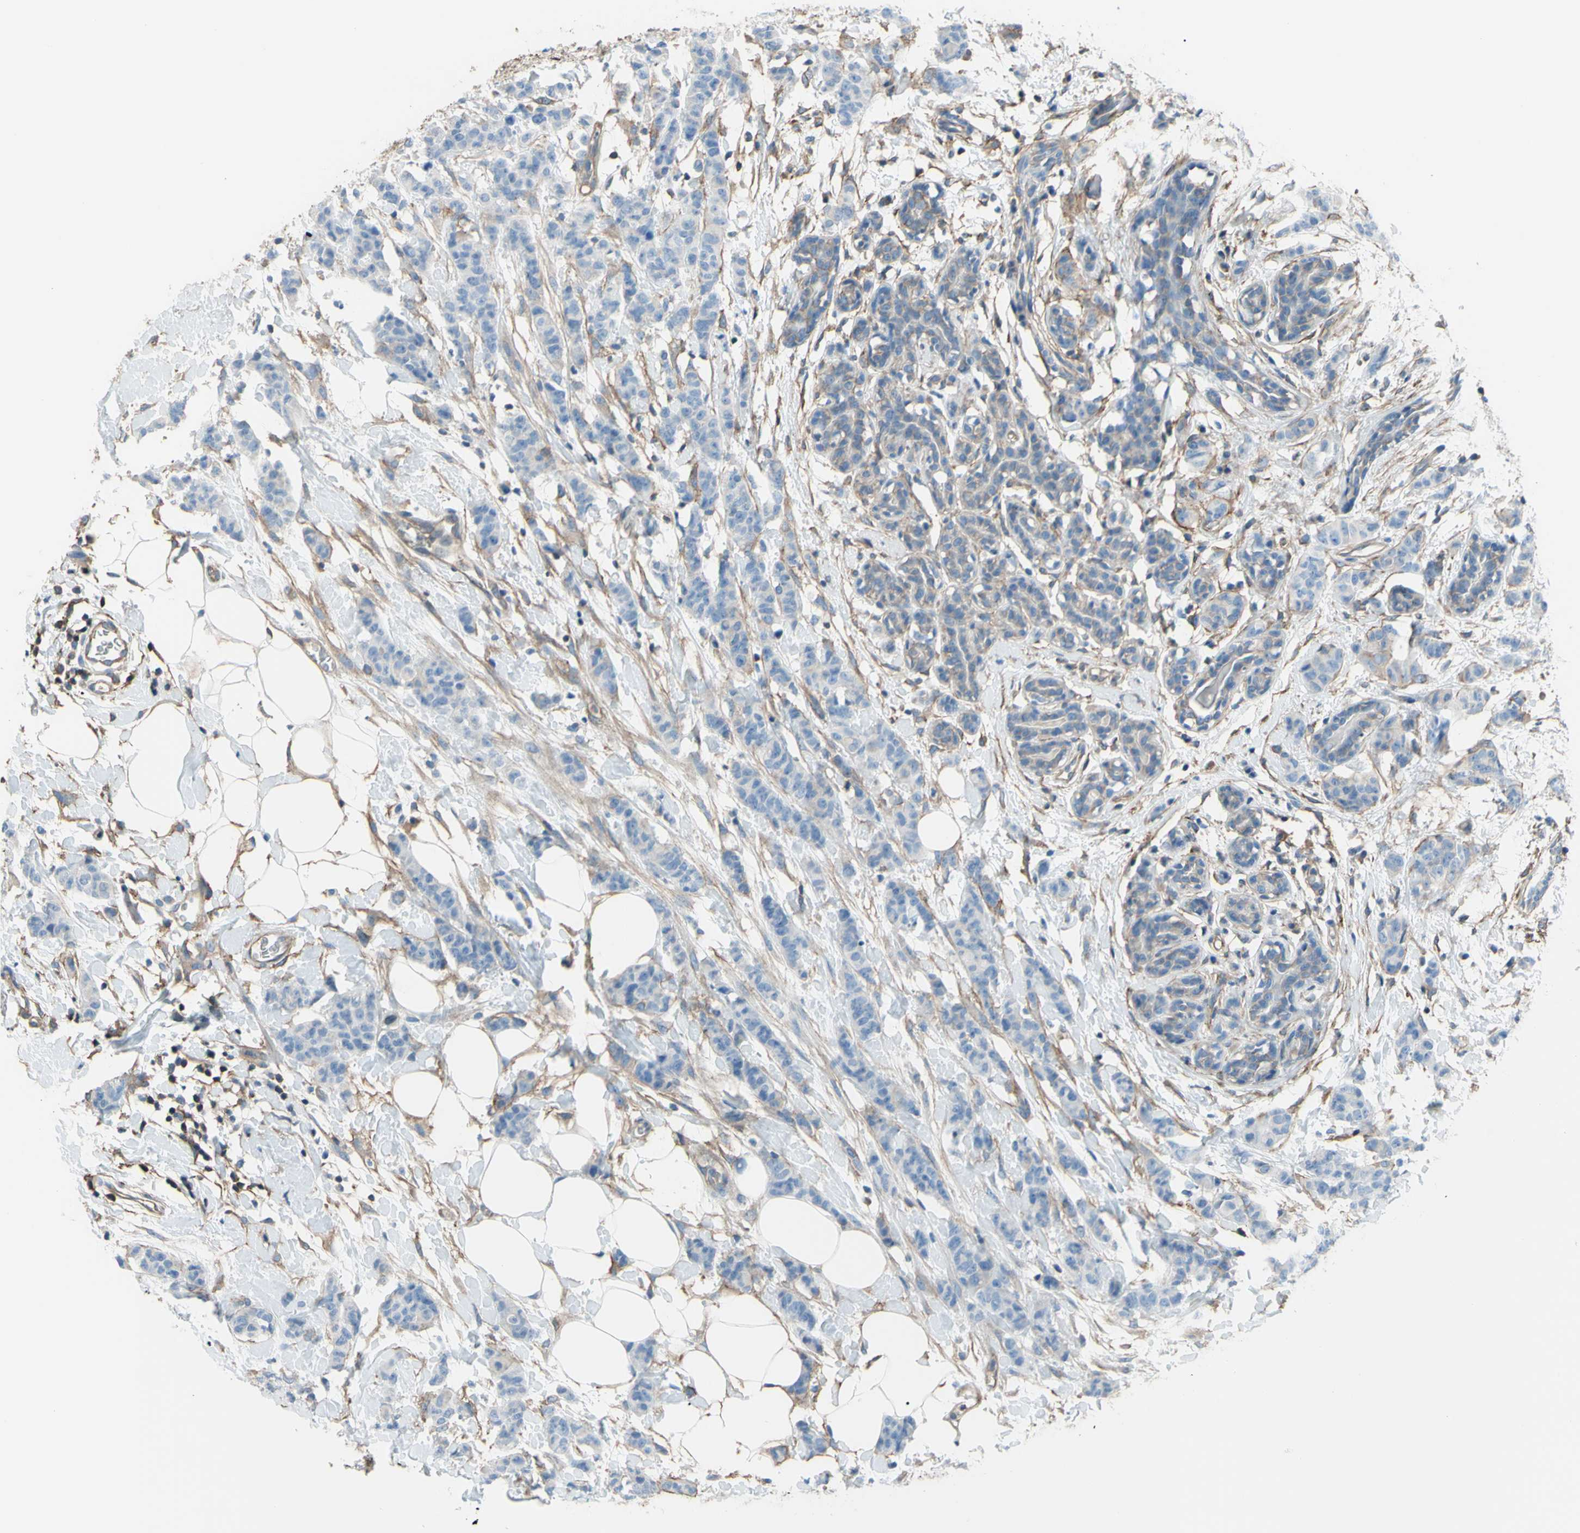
{"staining": {"intensity": "weak", "quantity": "<25%", "location": "cytoplasmic/membranous"}, "tissue": "breast cancer", "cell_type": "Tumor cells", "image_type": "cancer", "snomed": [{"axis": "morphology", "description": "Normal tissue, NOS"}, {"axis": "morphology", "description": "Duct carcinoma"}, {"axis": "topography", "description": "Breast"}], "caption": "High power microscopy micrograph of an immunohistochemistry (IHC) micrograph of intraductal carcinoma (breast), revealing no significant expression in tumor cells.", "gene": "ADD1", "patient": {"sex": "female", "age": 40}}